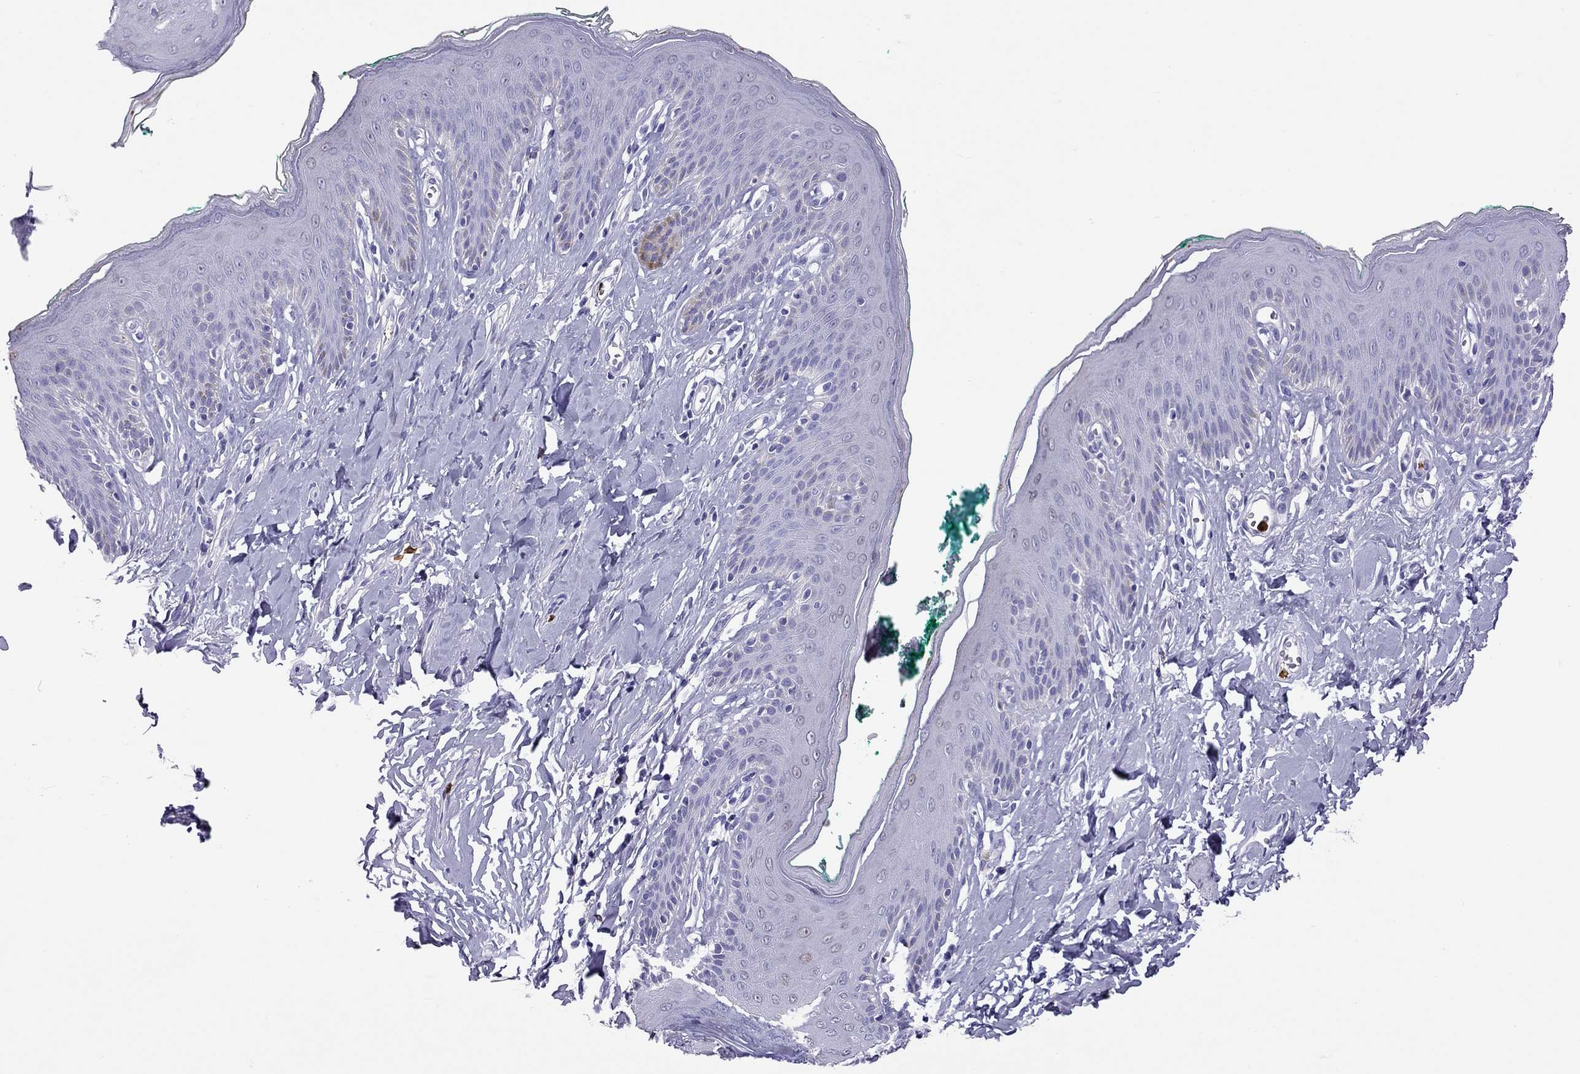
{"staining": {"intensity": "negative", "quantity": "none", "location": "none"}, "tissue": "skin", "cell_type": "Epidermal cells", "image_type": "normal", "snomed": [{"axis": "morphology", "description": "Normal tissue, NOS"}, {"axis": "topography", "description": "Vulva"}], "caption": "This is a image of IHC staining of unremarkable skin, which shows no positivity in epidermal cells. (DAB (3,3'-diaminobenzidine) immunohistochemistry with hematoxylin counter stain).", "gene": "SLAMF1", "patient": {"sex": "female", "age": 66}}